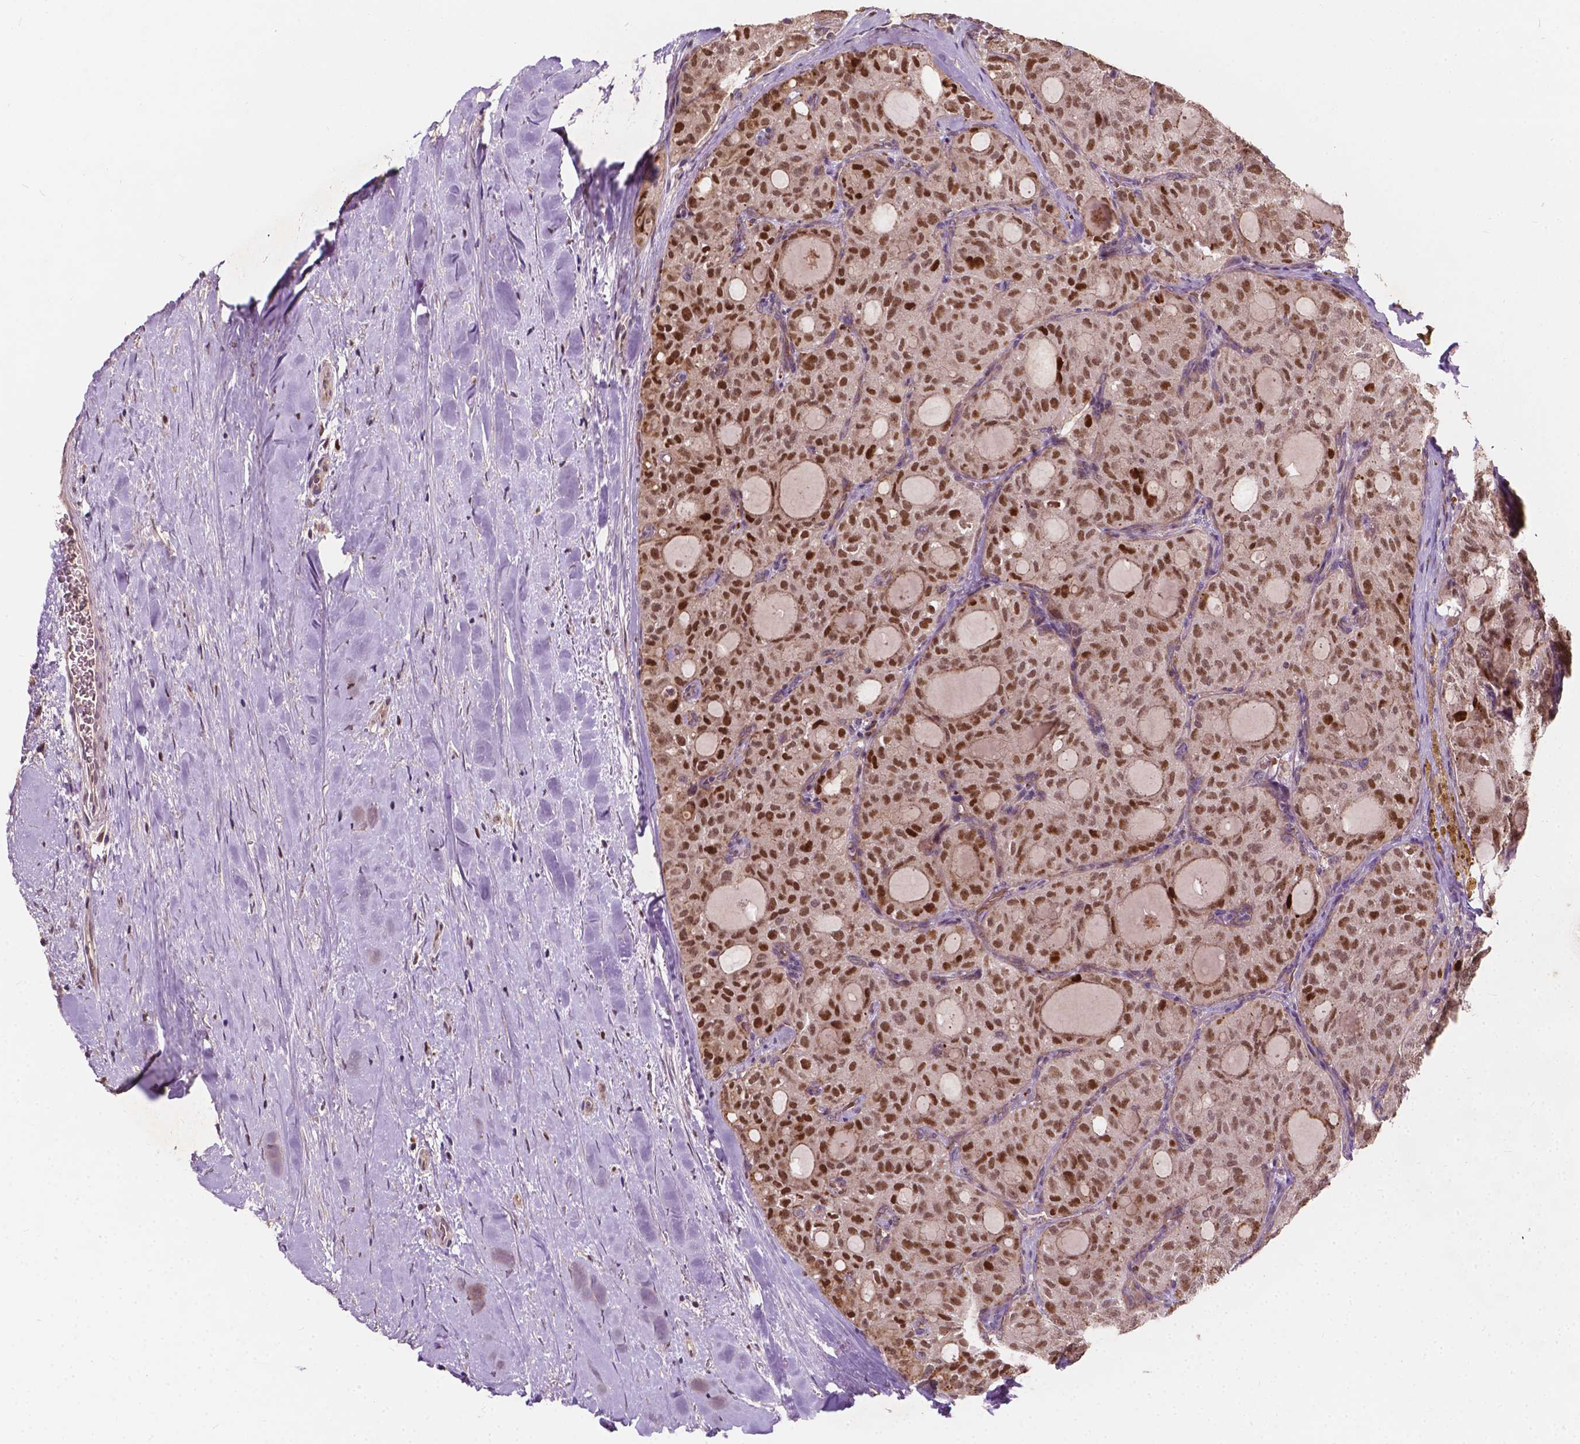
{"staining": {"intensity": "strong", "quantity": ">75%", "location": "nuclear"}, "tissue": "thyroid cancer", "cell_type": "Tumor cells", "image_type": "cancer", "snomed": [{"axis": "morphology", "description": "Follicular adenoma carcinoma, NOS"}, {"axis": "topography", "description": "Thyroid gland"}], "caption": "This micrograph demonstrates immunohistochemistry (IHC) staining of human thyroid cancer, with high strong nuclear expression in about >75% of tumor cells.", "gene": "DUSP16", "patient": {"sex": "male", "age": 75}}